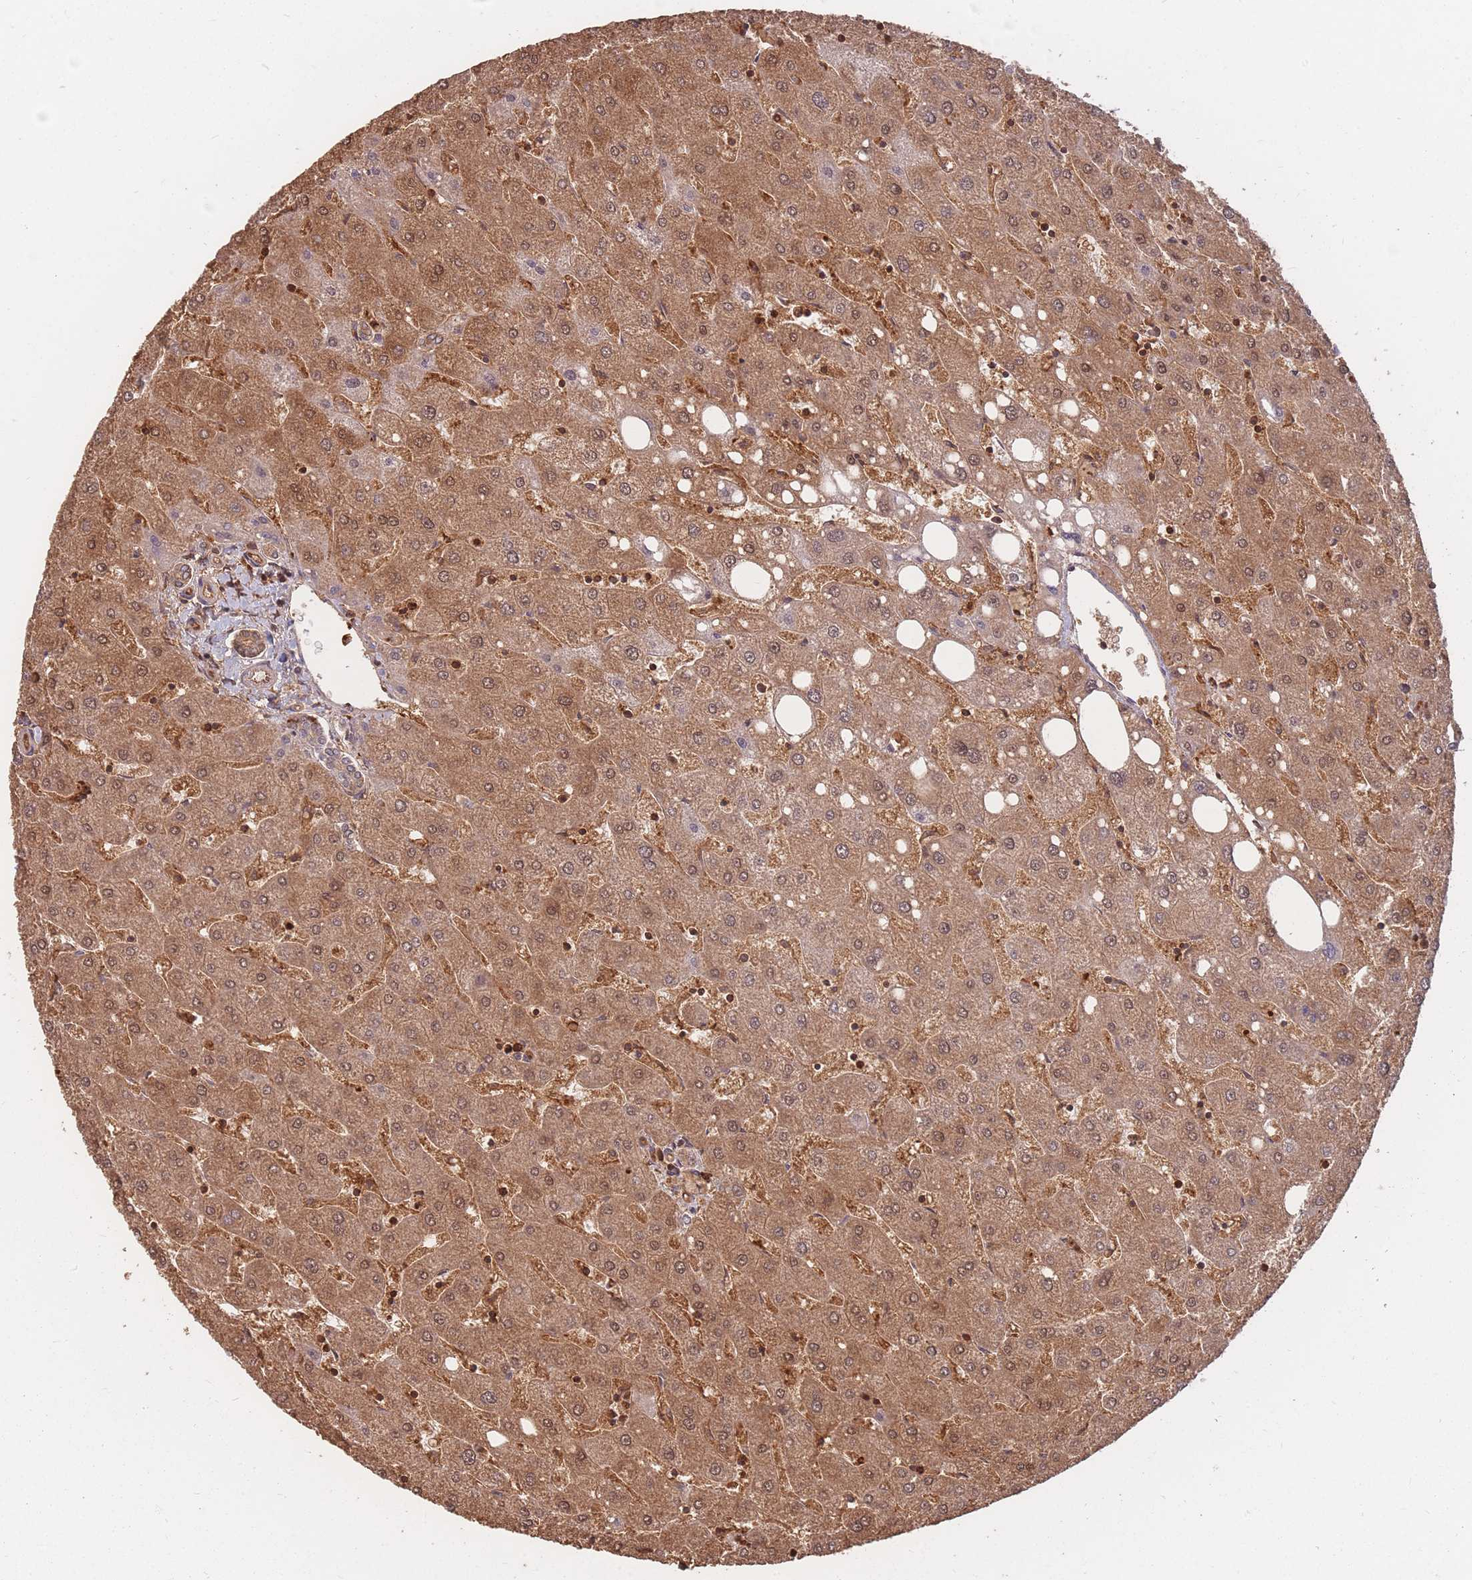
{"staining": {"intensity": "moderate", "quantity": ">75%", "location": "cytoplasmic/membranous"}, "tissue": "liver", "cell_type": "Cholangiocytes", "image_type": "normal", "snomed": [{"axis": "morphology", "description": "Normal tissue, NOS"}, {"axis": "topography", "description": "Liver"}], "caption": "An immunohistochemistry (IHC) photomicrograph of benign tissue is shown. Protein staining in brown highlights moderate cytoplasmic/membranous positivity in liver within cholangiocytes. (DAB (3,3'-diaminobenzidine) = brown stain, brightfield microscopy at high magnification).", "gene": "PLS3", "patient": {"sex": "male", "age": 67}}